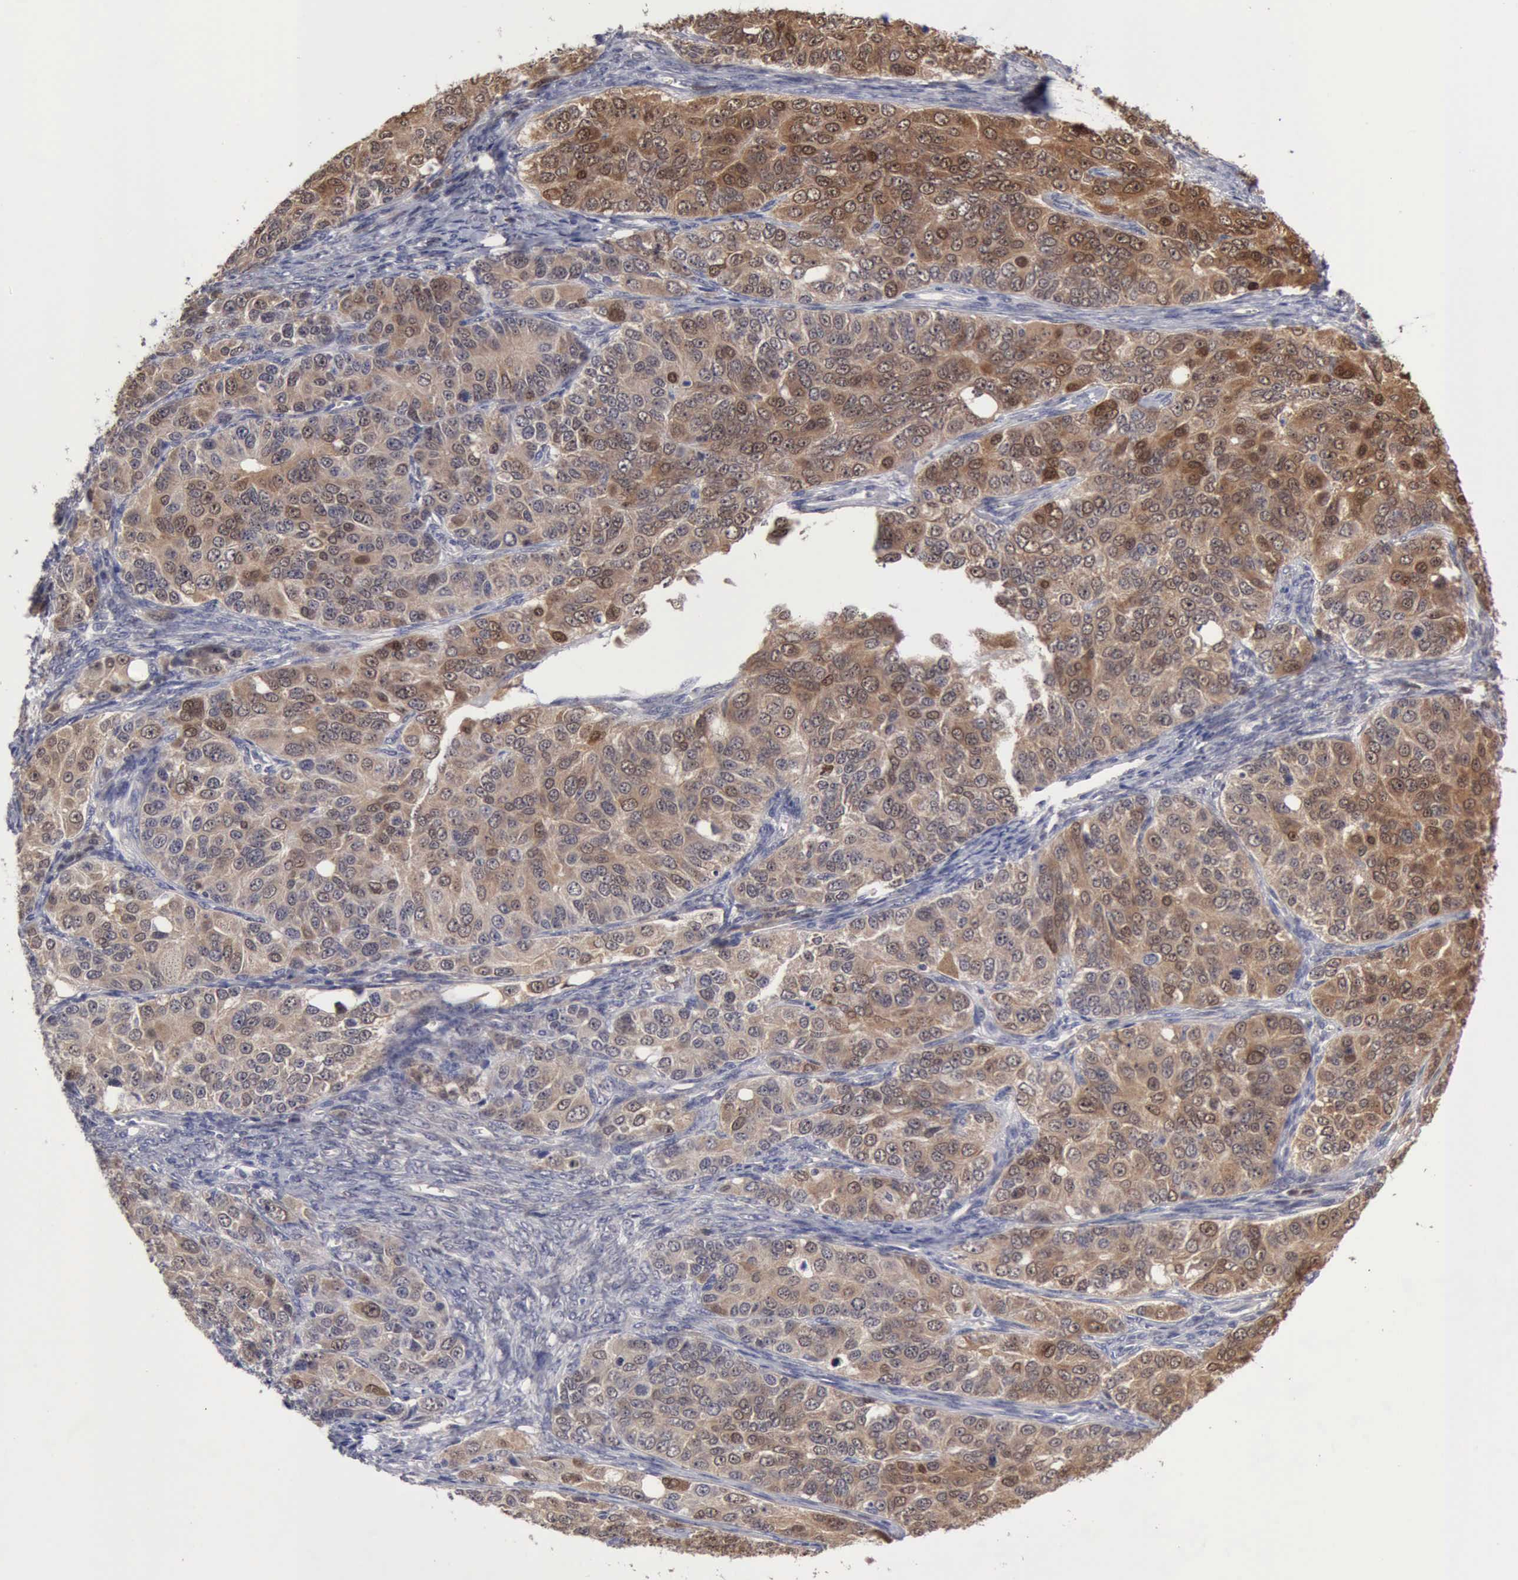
{"staining": {"intensity": "moderate", "quantity": ">75%", "location": "cytoplasmic/membranous,nuclear"}, "tissue": "ovarian cancer", "cell_type": "Tumor cells", "image_type": "cancer", "snomed": [{"axis": "morphology", "description": "Carcinoma, endometroid"}, {"axis": "topography", "description": "Ovary"}], "caption": "About >75% of tumor cells in ovarian cancer (endometroid carcinoma) exhibit moderate cytoplasmic/membranous and nuclear protein staining as visualized by brown immunohistochemical staining.", "gene": "PTGR2", "patient": {"sex": "female", "age": 51}}